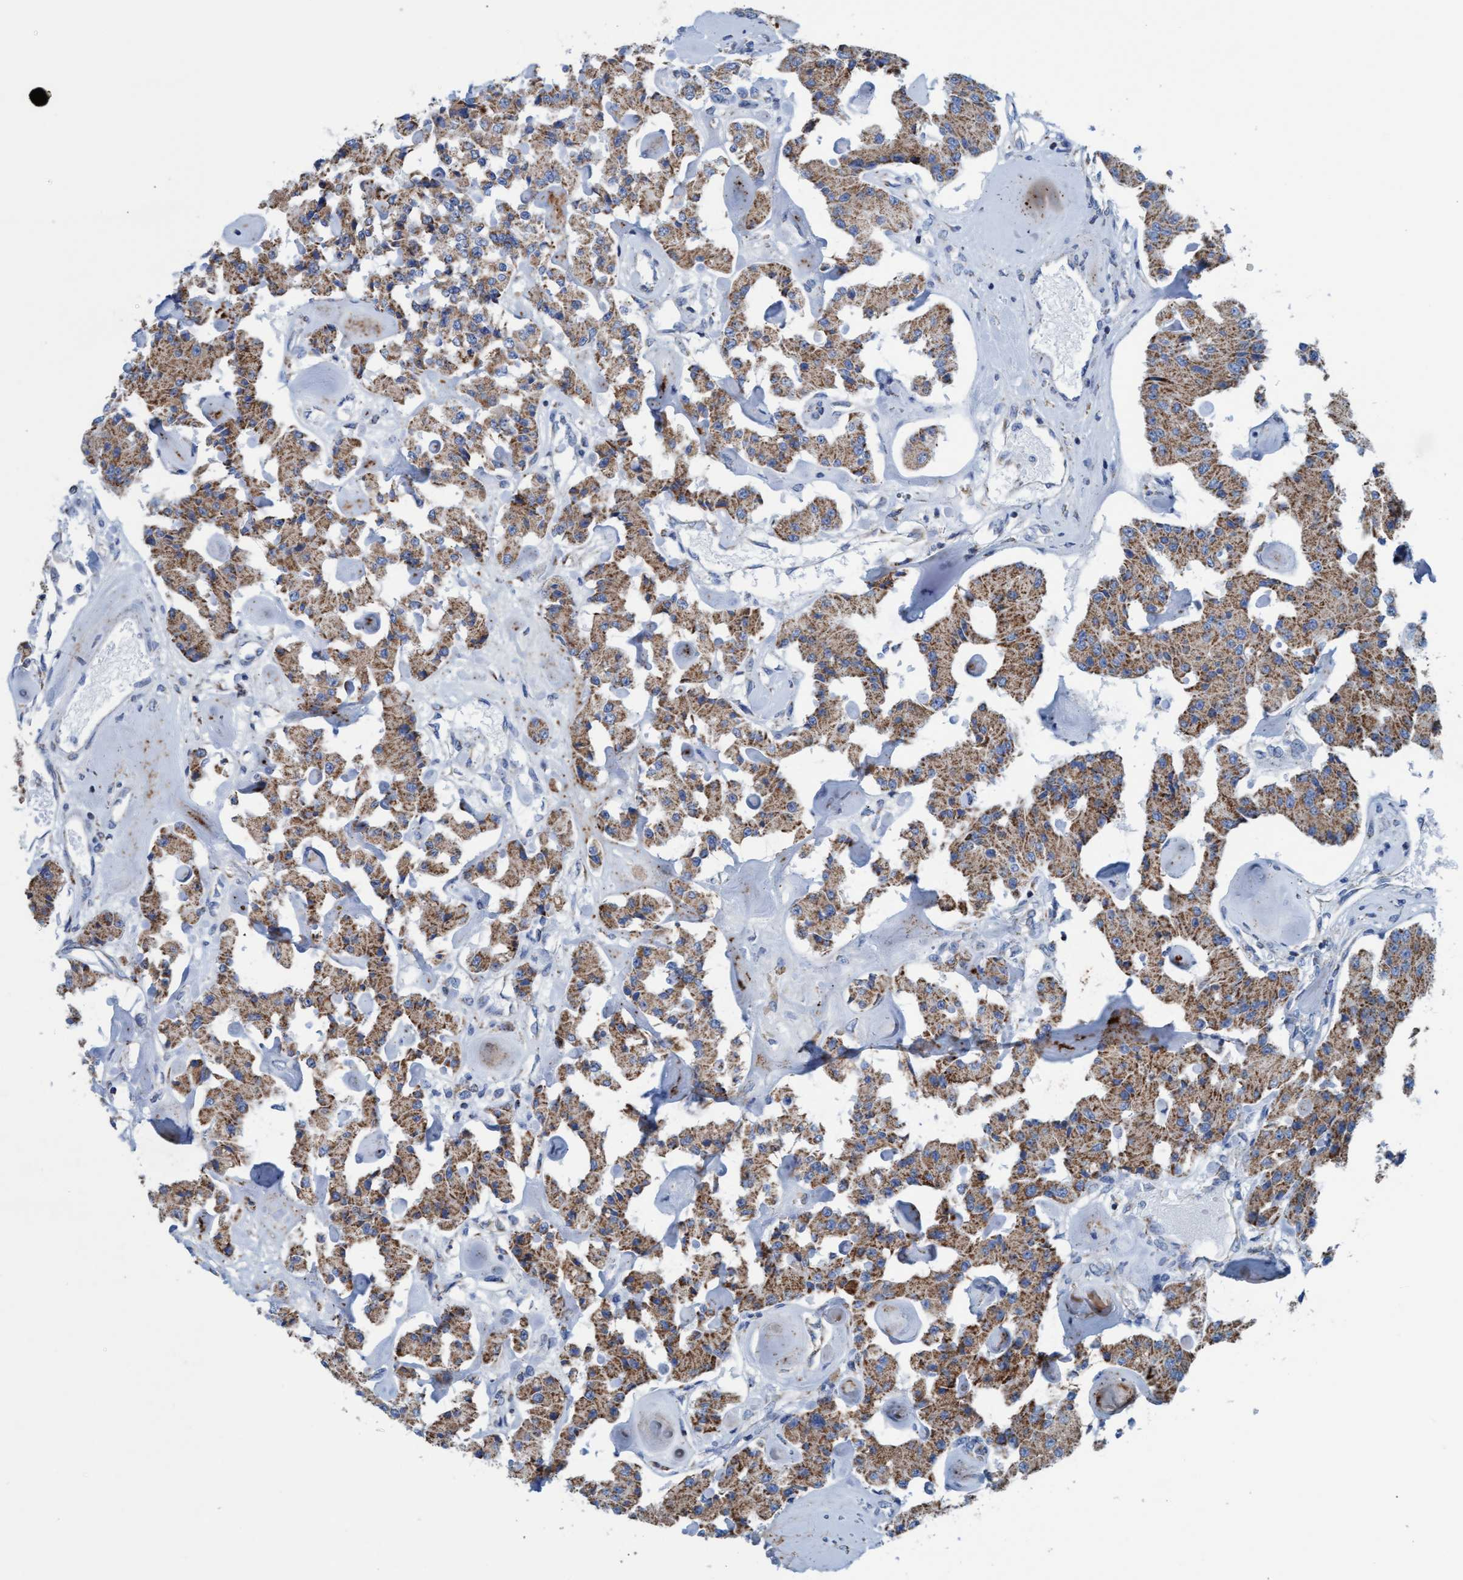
{"staining": {"intensity": "moderate", "quantity": ">75%", "location": "cytoplasmic/membranous"}, "tissue": "carcinoid", "cell_type": "Tumor cells", "image_type": "cancer", "snomed": [{"axis": "morphology", "description": "Carcinoid, malignant, NOS"}, {"axis": "topography", "description": "Pancreas"}], "caption": "This micrograph displays immunohistochemistry staining of human carcinoid, with medium moderate cytoplasmic/membranous staining in about >75% of tumor cells.", "gene": "GGA3", "patient": {"sex": "male", "age": 41}}